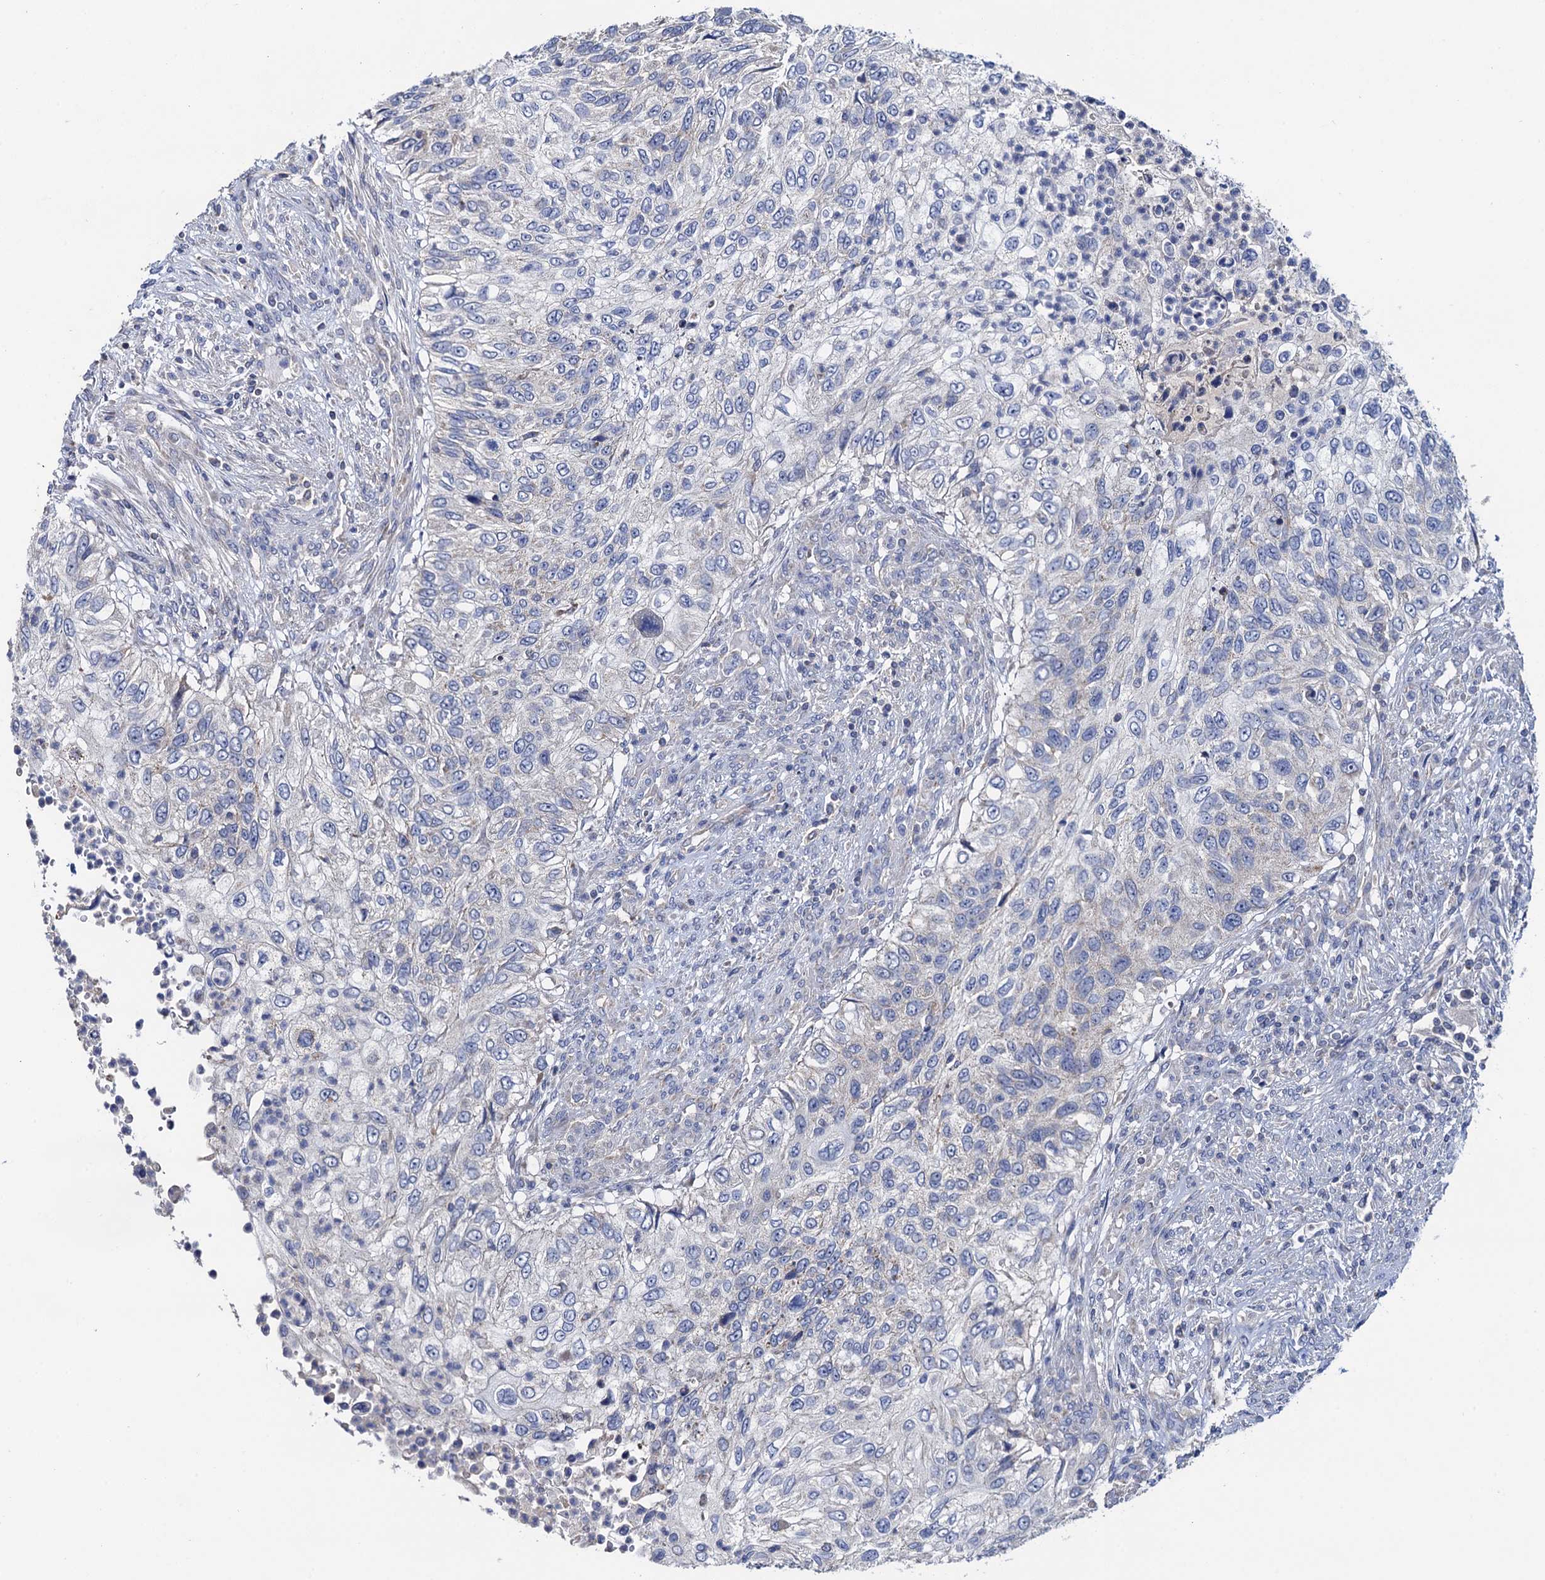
{"staining": {"intensity": "negative", "quantity": "none", "location": "none"}, "tissue": "urothelial cancer", "cell_type": "Tumor cells", "image_type": "cancer", "snomed": [{"axis": "morphology", "description": "Urothelial carcinoma, High grade"}, {"axis": "topography", "description": "Urinary bladder"}], "caption": "IHC photomicrograph of neoplastic tissue: human high-grade urothelial carcinoma stained with DAB (3,3'-diaminobenzidine) reveals no significant protein positivity in tumor cells.", "gene": "MRPL48", "patient": {"sex": "female", "age": 60}}